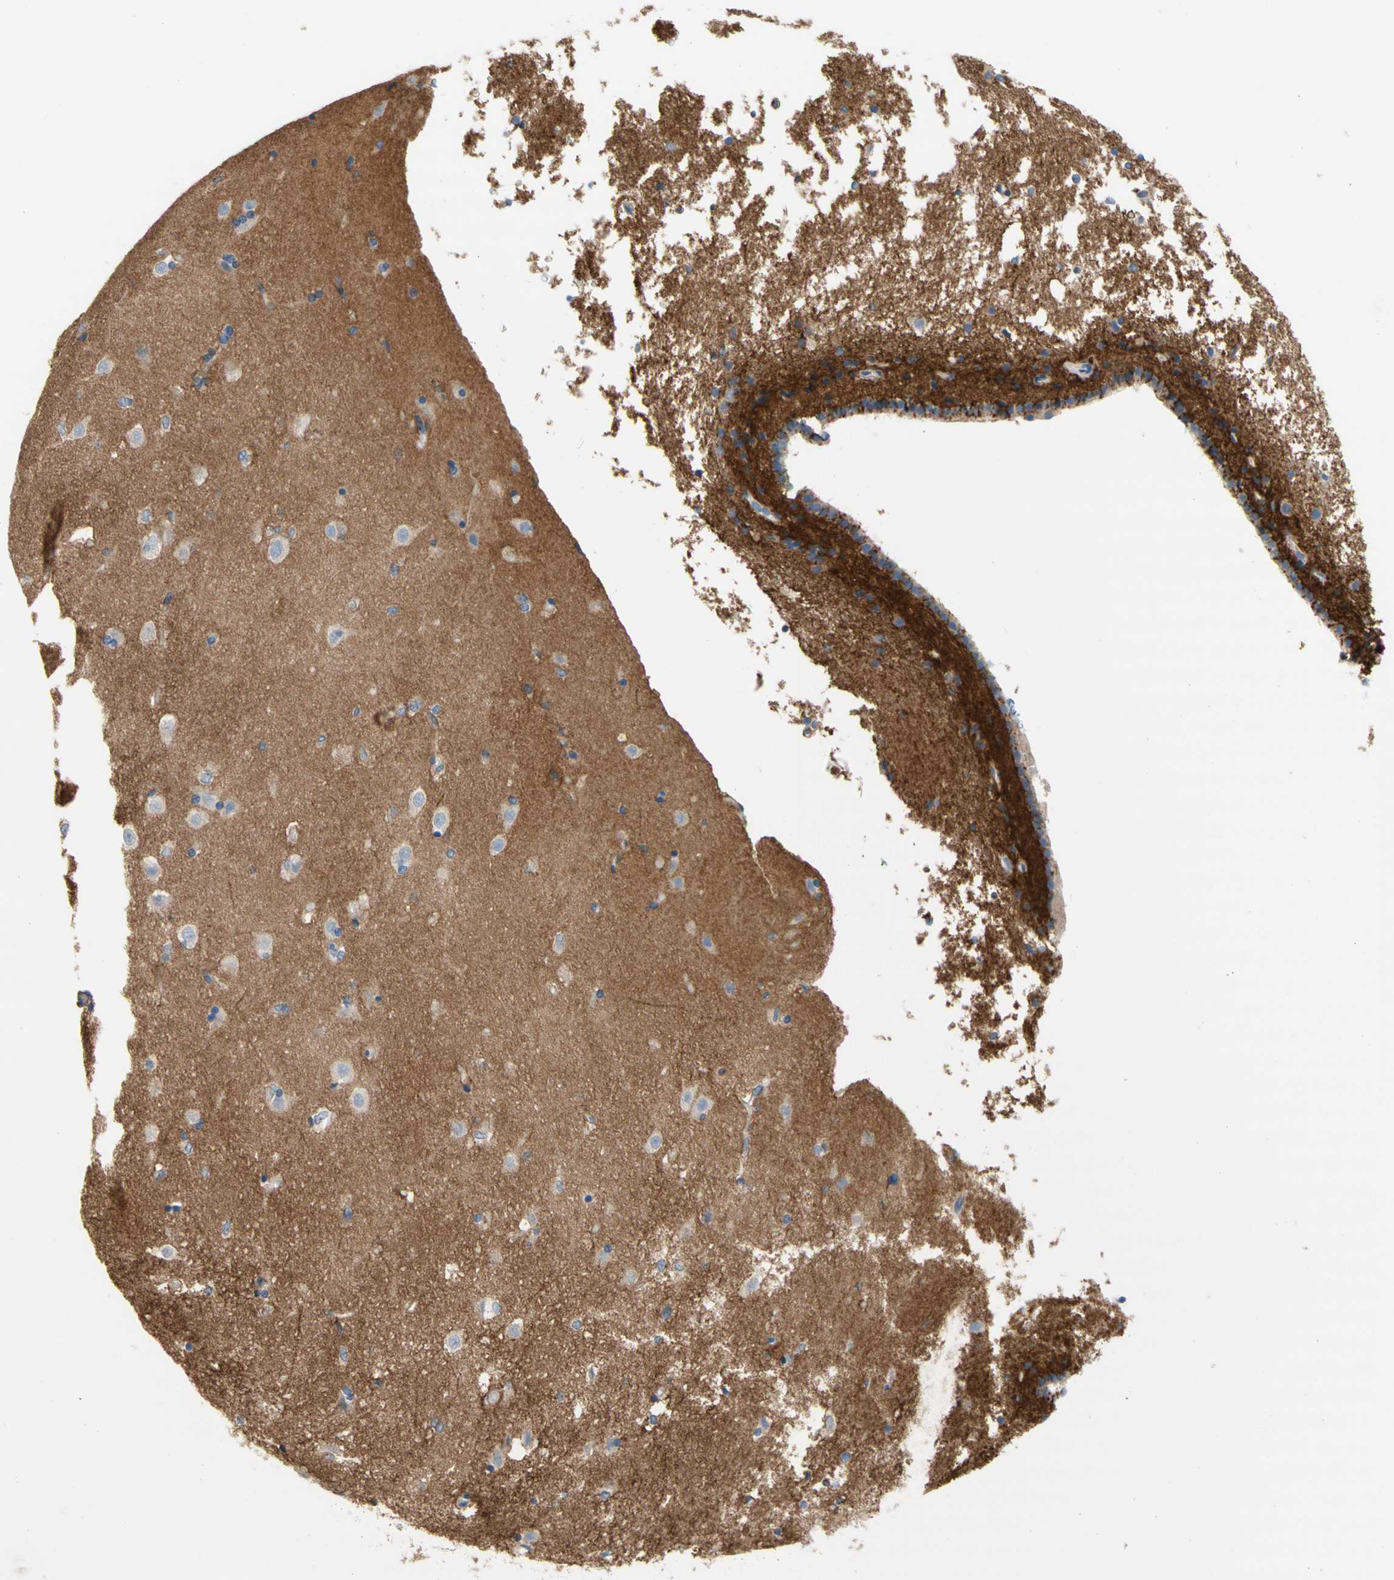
{"staining": {"intensity": "negative", "quantity": "none", "location": "none"}, "tissue": "caudate", "cell_type": "Glial cells", "image_type": "normal", "snomed": [{"axis": "morphology", "description": "Normal tissue, NOS"}, {"axis": "topography", "description": "Lateral ventricle wall"}], "caption": "There is no significant staining in glial cells of caudate. (DAB (3,3'-diaminobenzidine) IHC with hematoxylin counter stain).", "gene": "F3", "patient": {"sex": "female", "age": 19}}